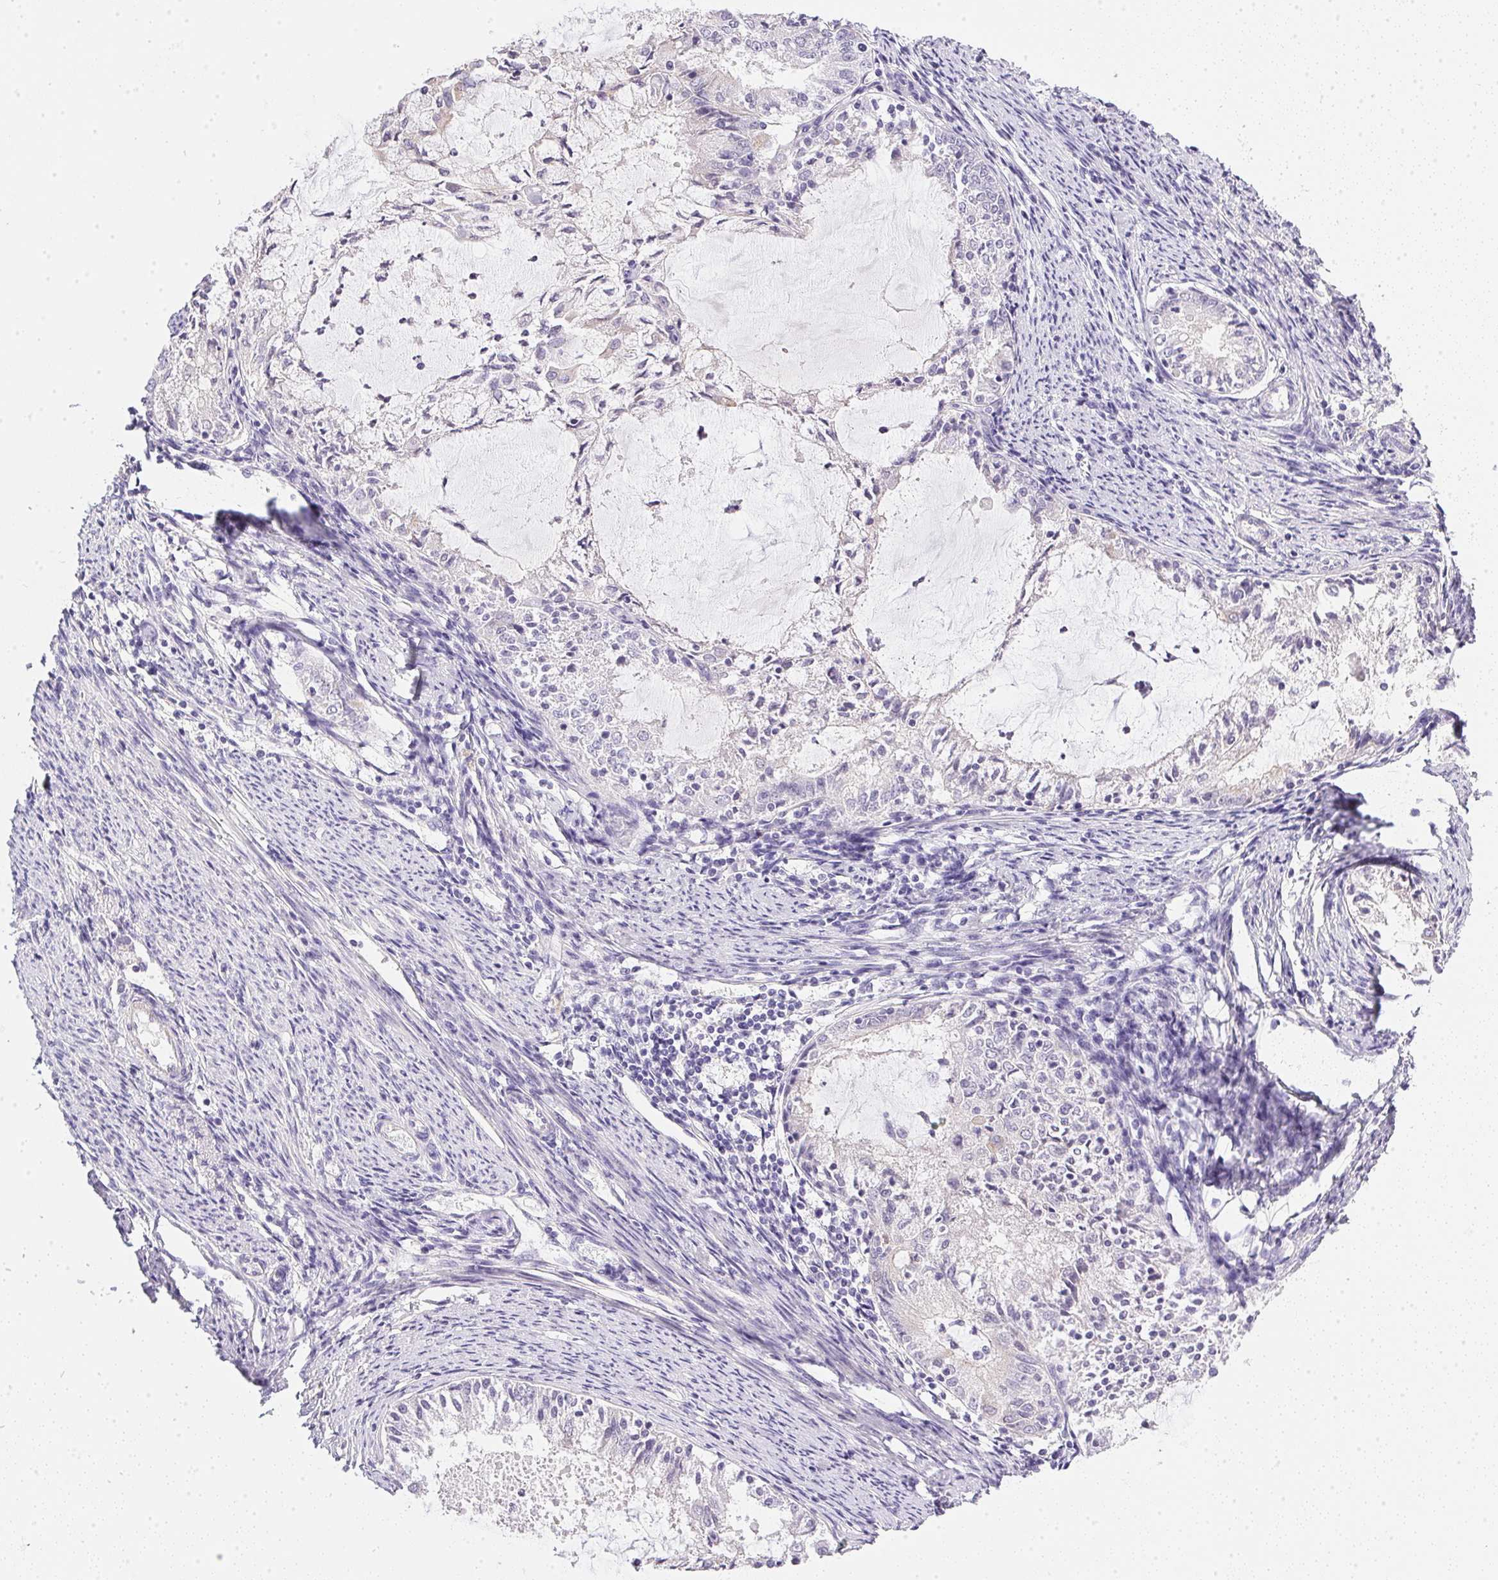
{"staining": {"intensity": "negative", "quantity": "none", "location": "none"}, "tissue": "endometrial cancer", "cell_type": "Tumor cells", "image_type": "cancer", "snomed": [{"axis": "morphology", "description": "Adenocarcinoma, NOS"}, {"axis": "topography", "description": "Endometrium"}], "caption": "A high-resolution image shows immunohistochemistry staining of endometrial cancer (adenocarcinoma), which shows no significant staining in tumor cells.", "gene": "SLC17A7", "patient": {"sex": "female", "age": 57}}